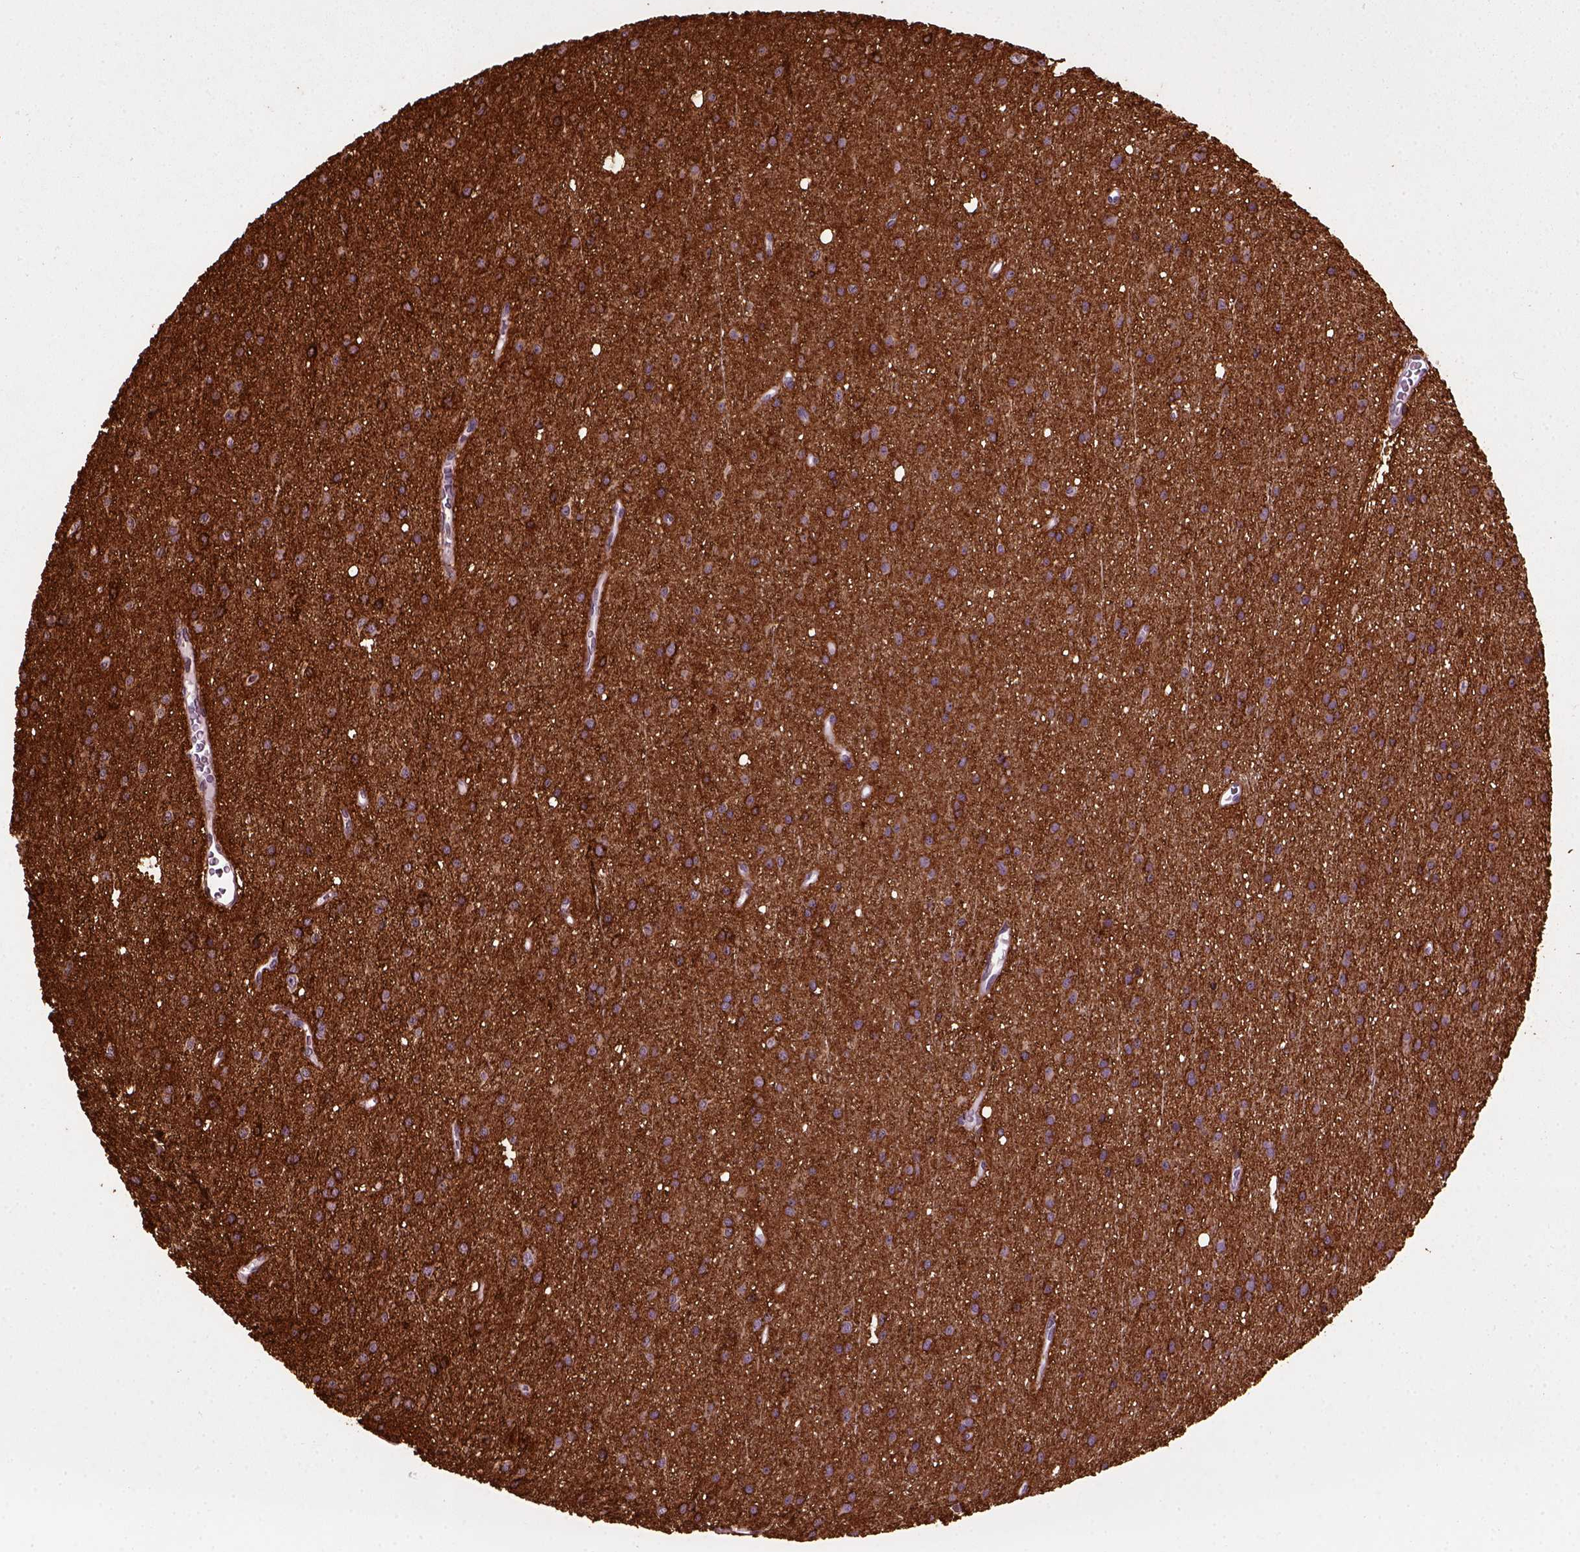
{"staining": {"intensity": "strong", "quantity": "<25%", "location": "cytoplasmic/membranous"}, "tissue": "glioma", "cell_type": "Tumor cells", "image_type": "cancer", "snomed": [{"axis": "morphology", "description": "Glioma, malignant, Low grade"}, {"axis": "topography", "description": "Brain"}], "caption": "Immunohistochemical staining of human low-grade glioma (malignant) reveals medium levels of strong cytoplasmic/membranous staining in approximately <25% of tumor cells.", "gene": "MARCKS", "patient": {"sex": "male", "age": 27}}